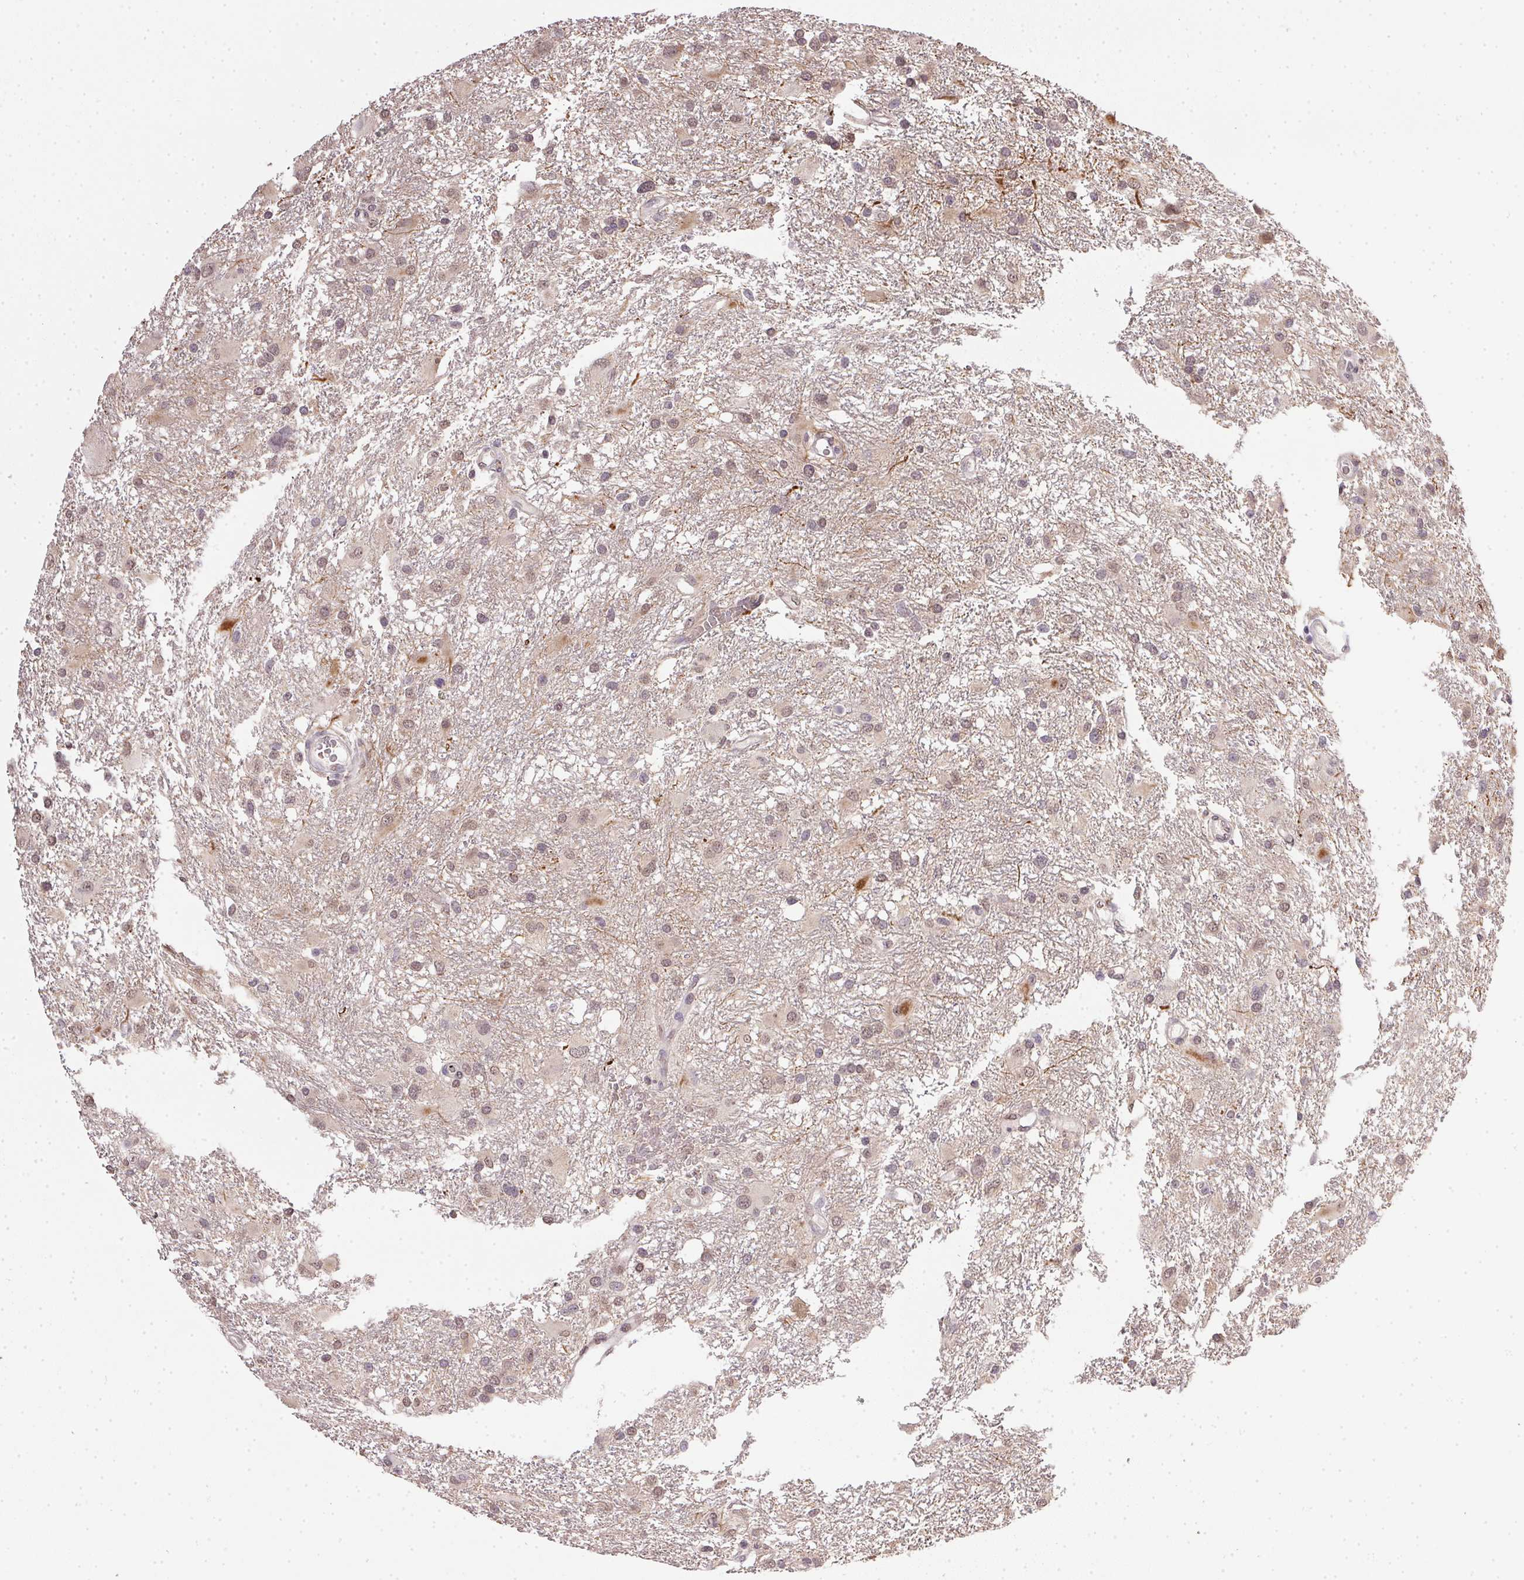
{"staining": {"intensity": "weak", "quantity": "25%-75%", "location": "cytoplasmic/membranous,nuclear"}, "tissue": "glioma", "cell_type": "Tumor cells", "image_type": "cancer", "snomed": [{"axis": "morphology", "description": "Glioma, malignant, High grade"}, {"axis": "topography", "description": "Brain"}], "caption": "Malignant glioma (high-grade) stained with a brown dye shows weak cytoplasmic/membranous and nuclear positive staining in approximately 25%-75% of tumor cells.", "gene": "PPP4R4", "patient": {"sex": "male", "age": 53}}